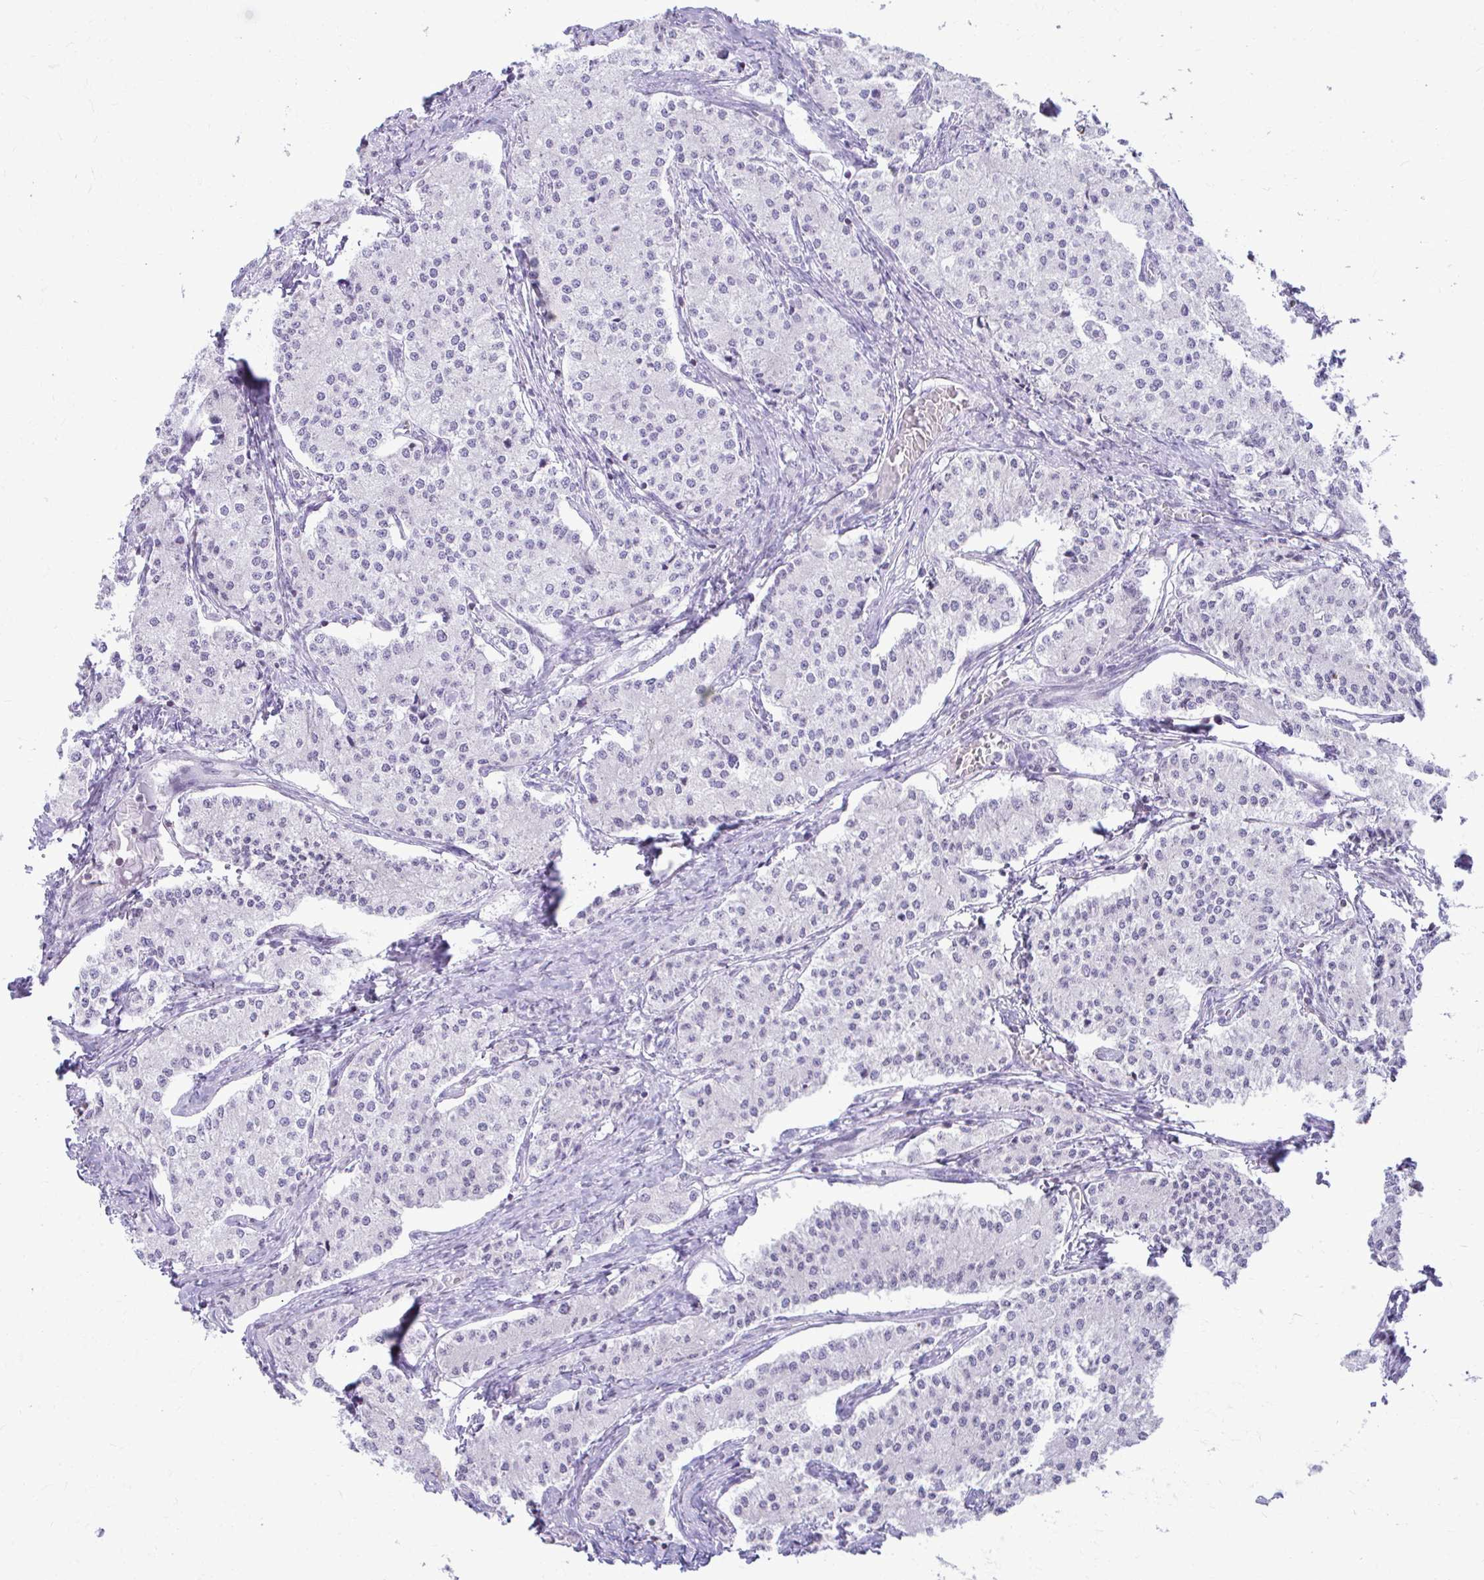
{"staining": {"intensity": "negative", "quantity": "none", "location": "none"}, "tissue": "carcinoid", "cell_type": "Tumor cells", "image_type": "cancer", "snomed": [{"axis": "morphology", "description": "Carcinoid, malignant, NOS"}, {"axis": "topography", "description": "Colon"}], "caption": "Immunohistochemistry image of neoplastic tissue: carcinoid stained with DAB (3,3'-diaminobenzidine) demonstrates no significant protein expression in tumor cells.", "gene": "OR7A5", "patient": {"sex": "female", "age": 52}}